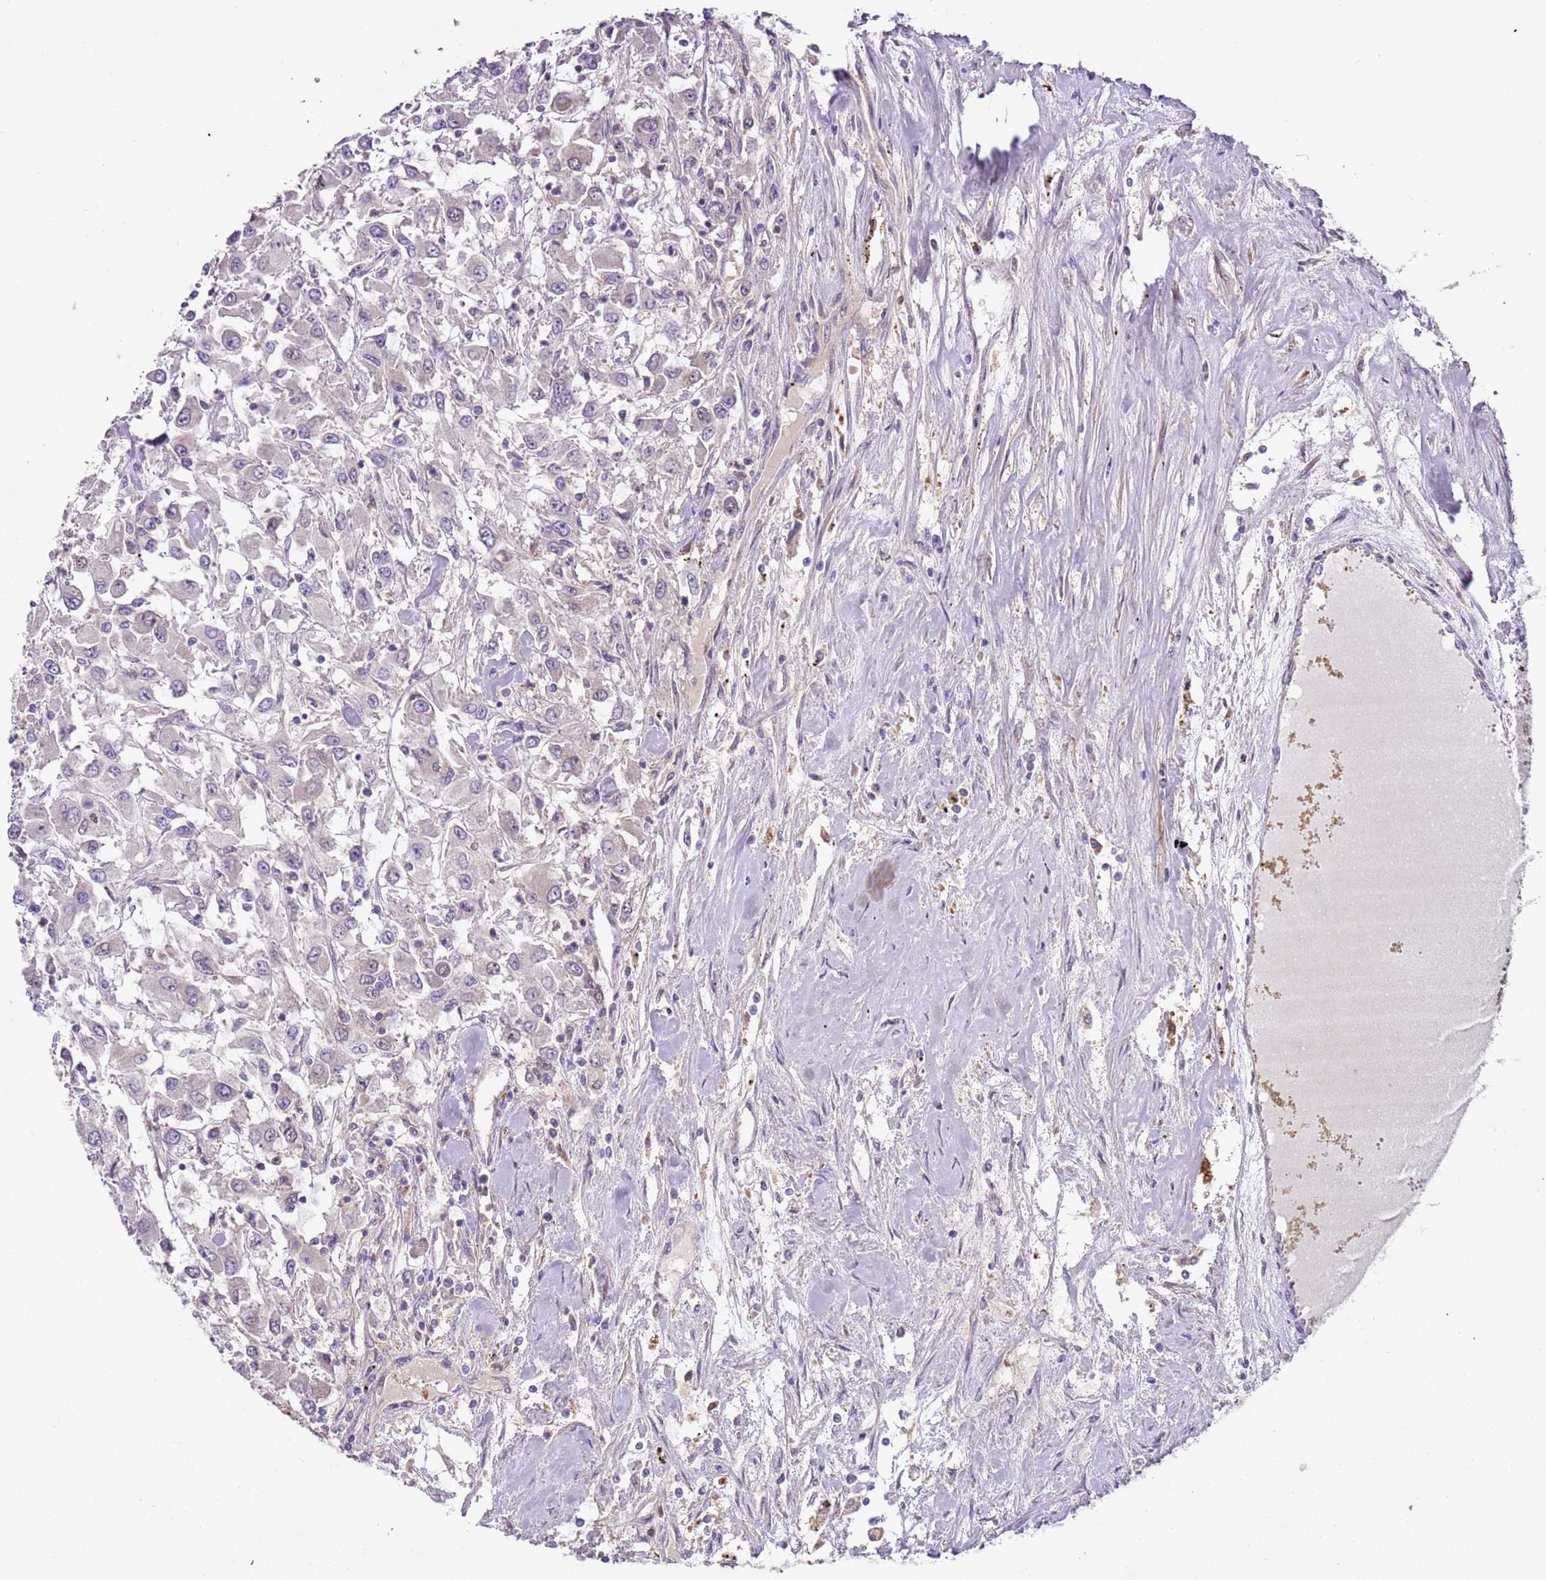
{"staining": {"intensity": "negative", "quantity": "none", "location": "none"}, "tissue": "renal cancer", "cell_type": "Tumor cells", "image_type": "cancer", "snomed": [{"axis": "morphology", "description": "Adenocarcinoma, NOS"}, {"axis": "topography", "description": "Kidney"}], "caption": "An image of renal adenocarcinoma stained for a protein reveals no brown staining in tumor cells. The staining is performed using DAB (3,3'-diaminobenzidine) brown chromogen with nuclei counter-stained in using hematoxylin.", "gene": "RMND5B", "patient": {"sex": "female", "age": 67}}